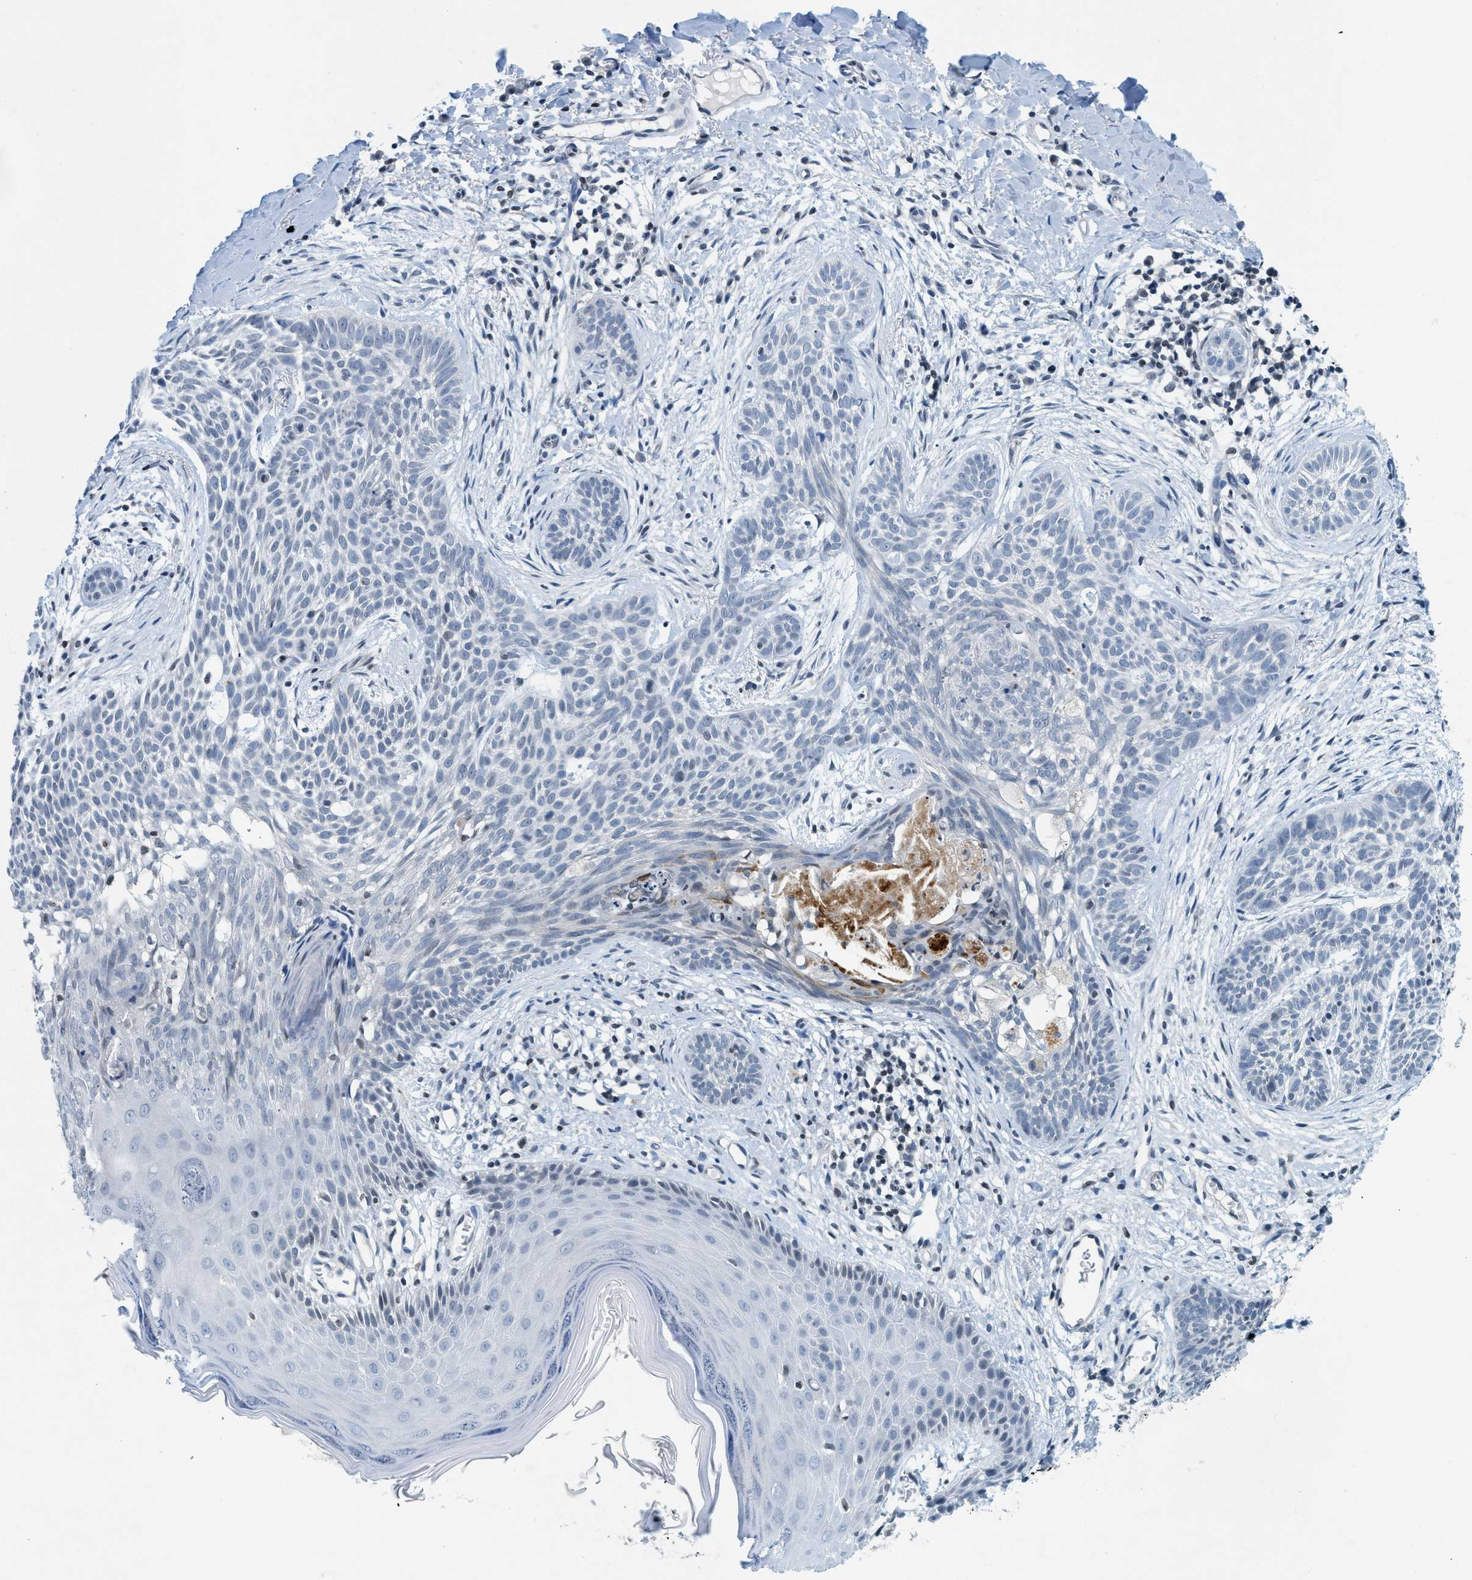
{"staining": {"intensity": "negative", "quantity": "none", "location": "none"}, "tissue": "skin cancer", "cell_type": "Tumor cells", "image_type": "cancer", "snomed": [{"axis": "morphology", "description": "Basal cell carcinoma"}, {"axis": "topography", "description": "Skin"}], "caption": "The image shows no staining of tumor cells in skin cancer. (Brightfield microscopy of DAB immunohistochemistry at high magnification).", "gene": "UVRAG", "patient": {"sex": "female", "age": 59}}